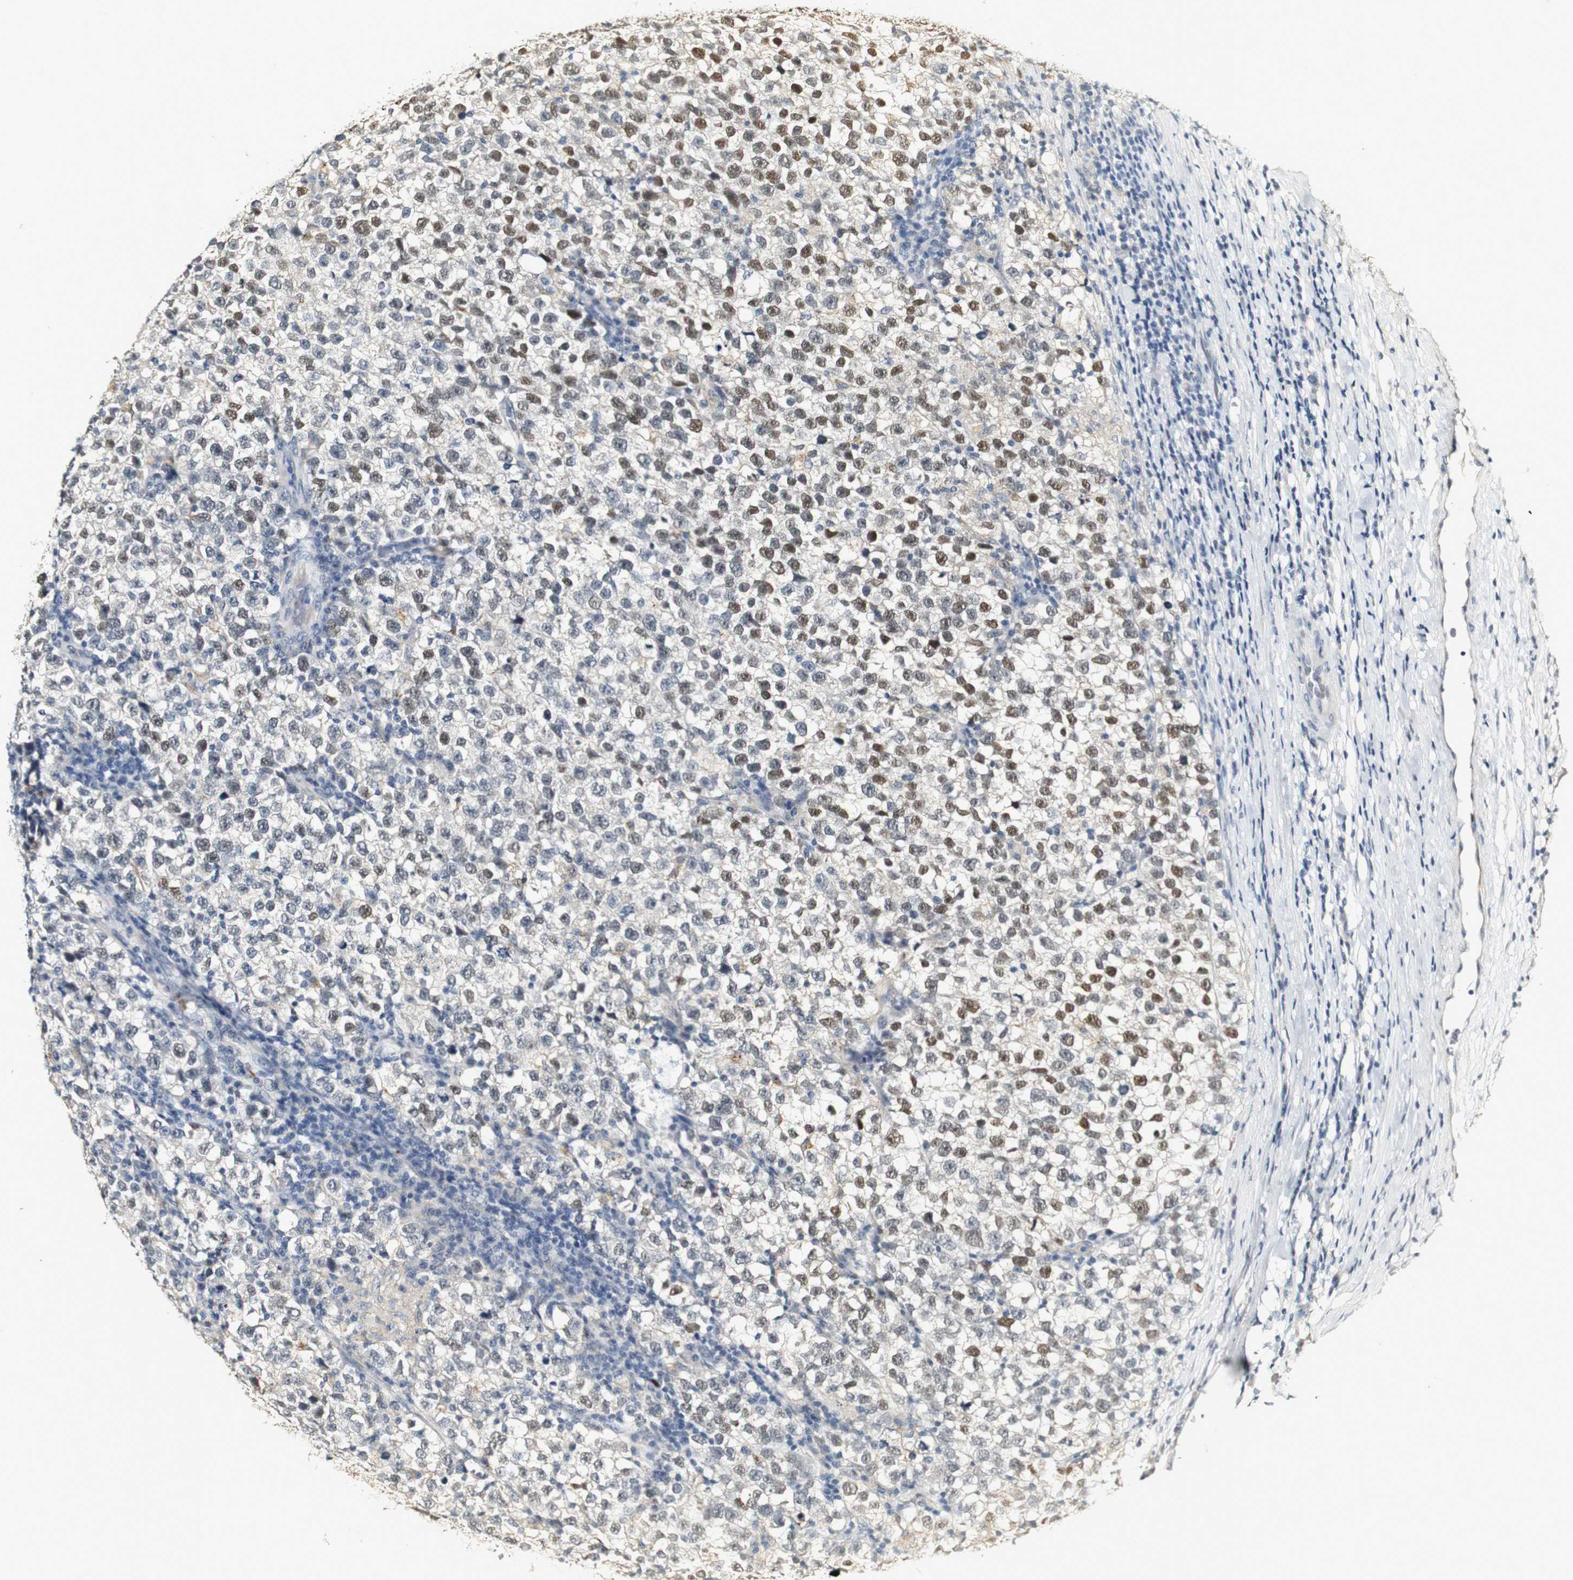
{"staining": {"intensity": "moderate", "quantity": "<25%", "location": "nuclear"}, "tissue": "testis cancer", "cell_type": "Tumor cells", "image_type": "cancer", "snomed": [{"axis": "morphology", "description": "Normal tissue, NOS"}, {"axis": "morphology", "description": "Seminoma, NOS"}, {"axis": "topography", "description": "Testis"}], "caption": "Testis seminoma stained with a protein marker demonstrates moderate staining in tumor cells.", "gene": "SYT7", "patient": {"sex": "male", "age": 43}}